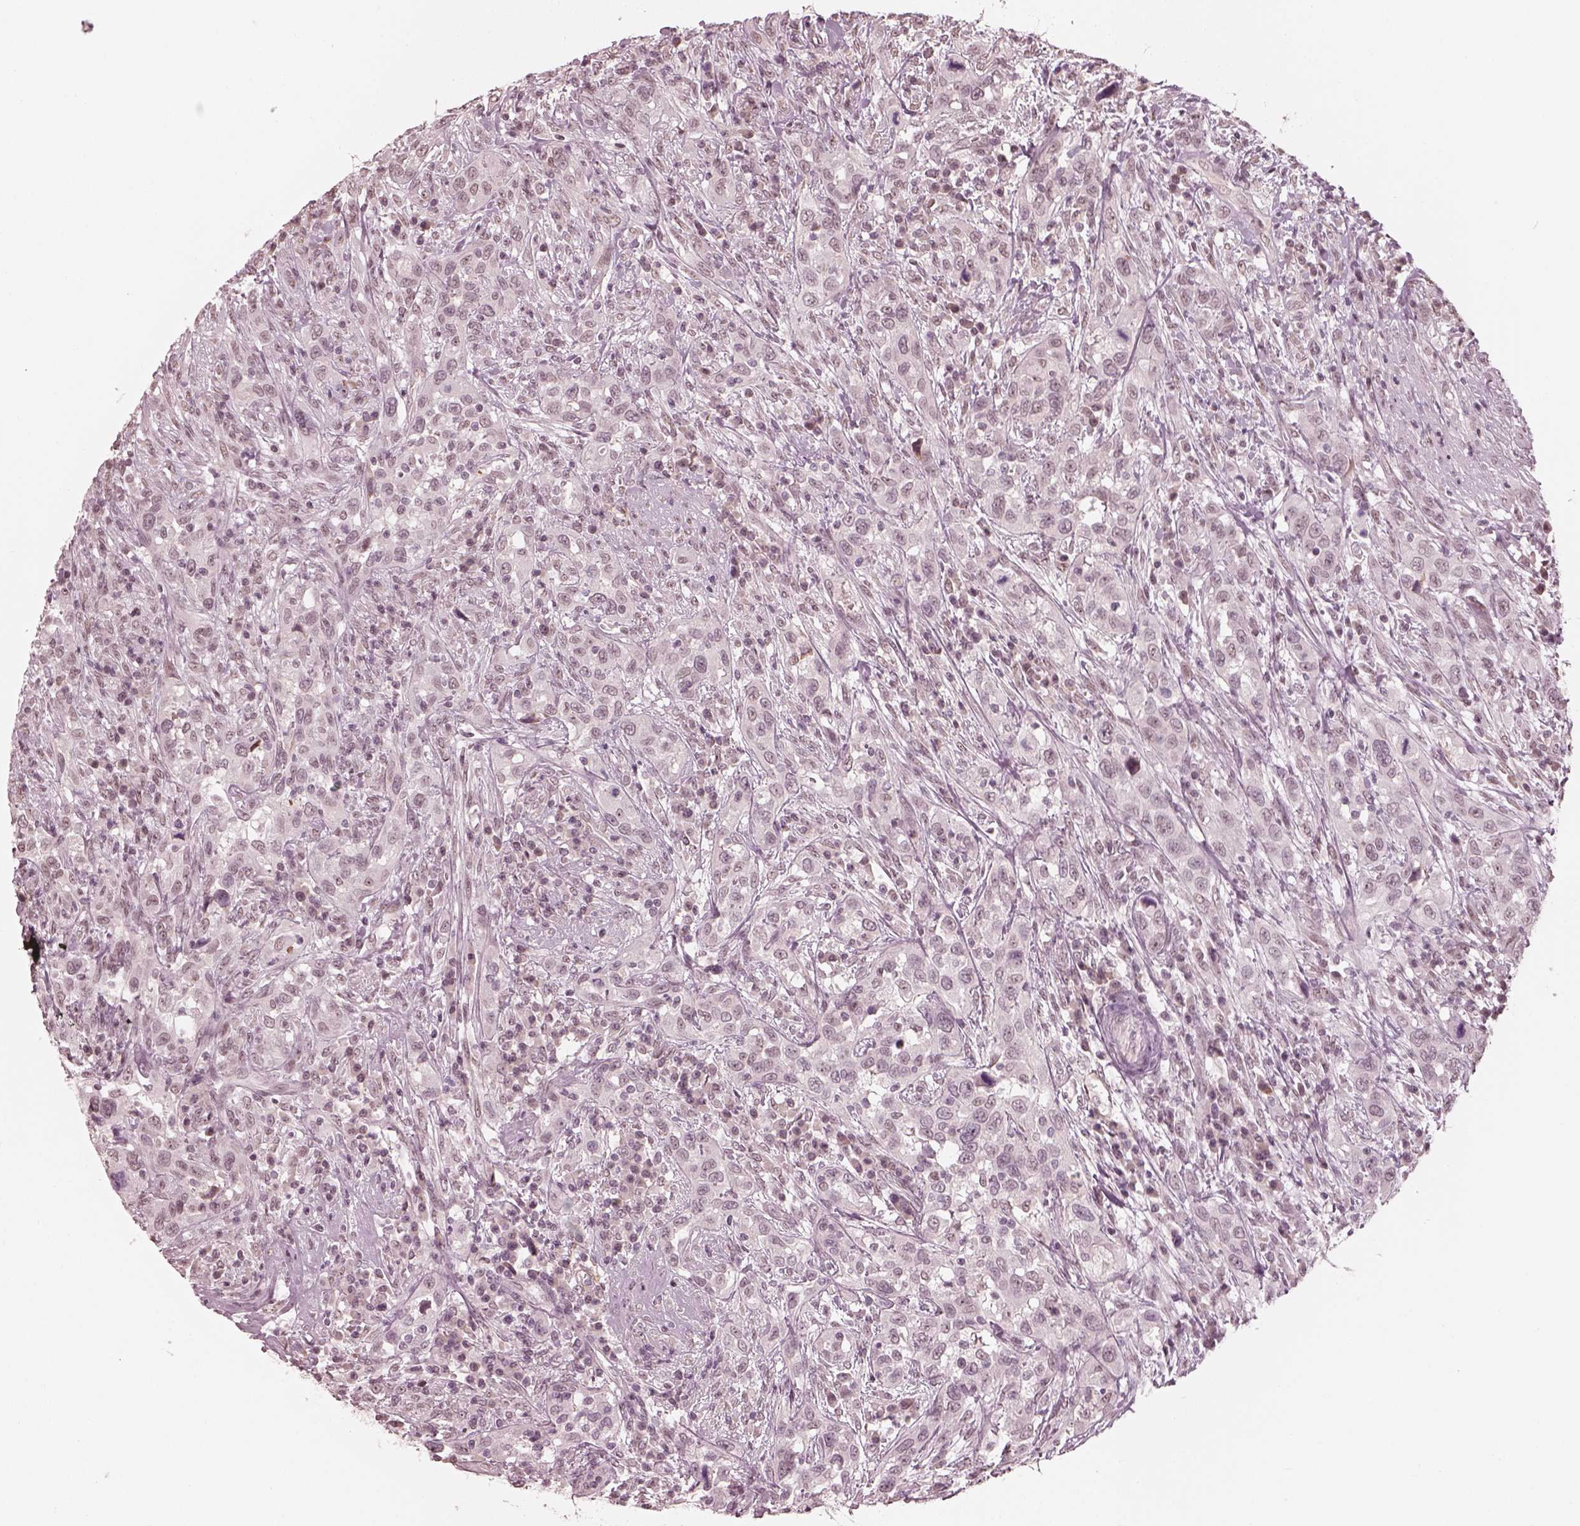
{"staining": {"intensity": "negative", "quantity": "none", "location": "none"}, "tissue": "urothelial cancer", "cell_type": "Tumor cells", "image_type": "cancer", "snomed": [{"axis": "morphology", "description": "Urothelial carcinoma, NOS"}, {"axis": "morphology", "description": "Urothelial carcinoma, High grade"}, {"axis": "topography", "description": "Urinary bladder"}], "caption": "Tumor cells are negative for protein expression in human high-grade urothelial carcinoma.", "gene": "RPGRIP1", "patient": {"sex": "female", "age": 64}}